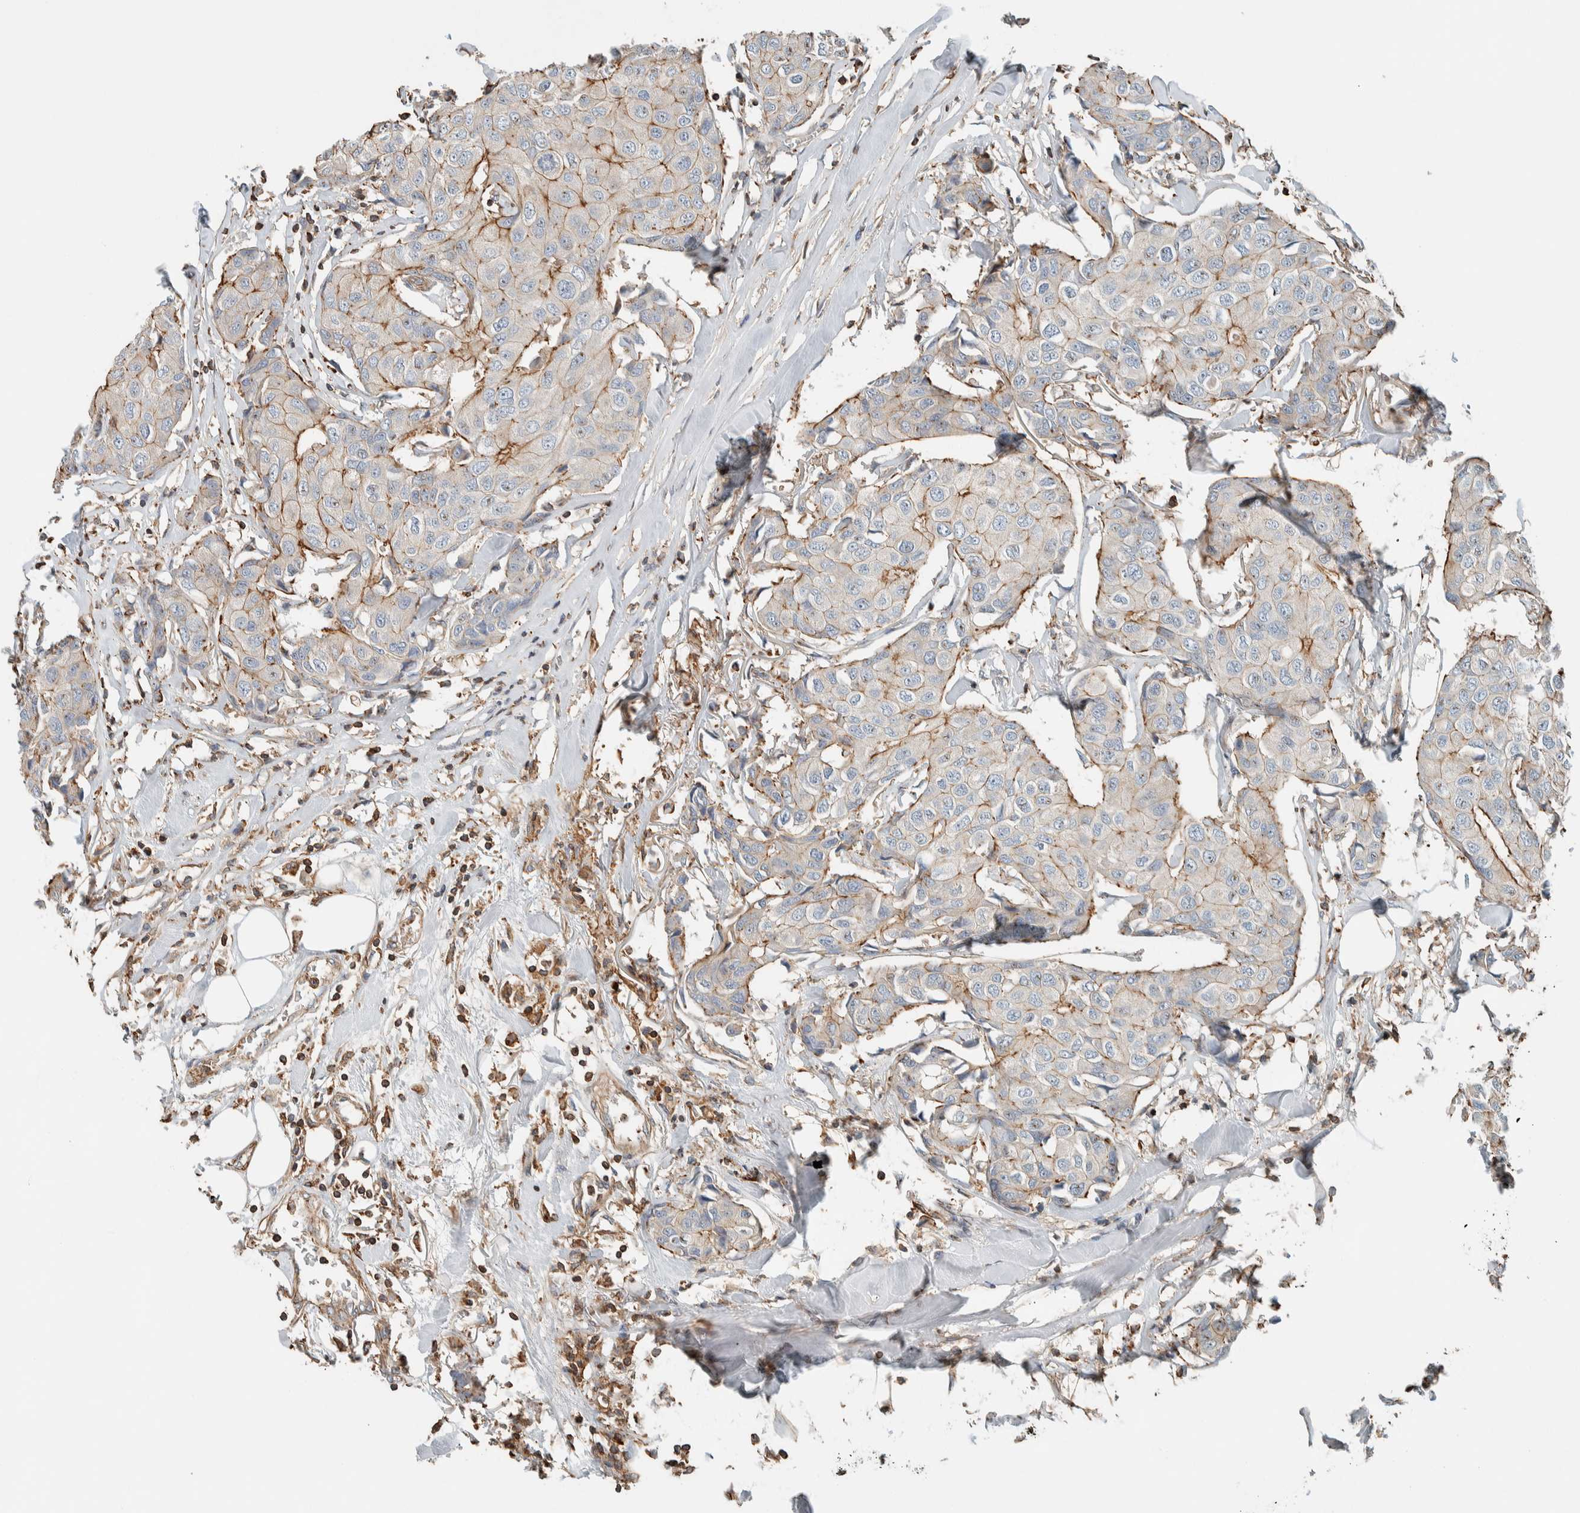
{"staining": {"intensity": "moderate", "quantity": "25%-75%", "location": "cytoplasmic/membranous"}, "tissue": "breast cancer", "cell_type": "Tumor cells", "image_type": "cancer", "snomed": [{"axis": "morphology", "description": "Duct carcinoma"}, {"axis": "topography", "description": "Breast"}], "caption": "Breast cancer (infiltrating ductal carcinoma) stained for a protein (brown) displays moderate cytoplasmic/membranous positive staining in about 25%-75% of tumor cells.", "gene": "CTBP2", "patient": {"sex": "female", "age": 80}}